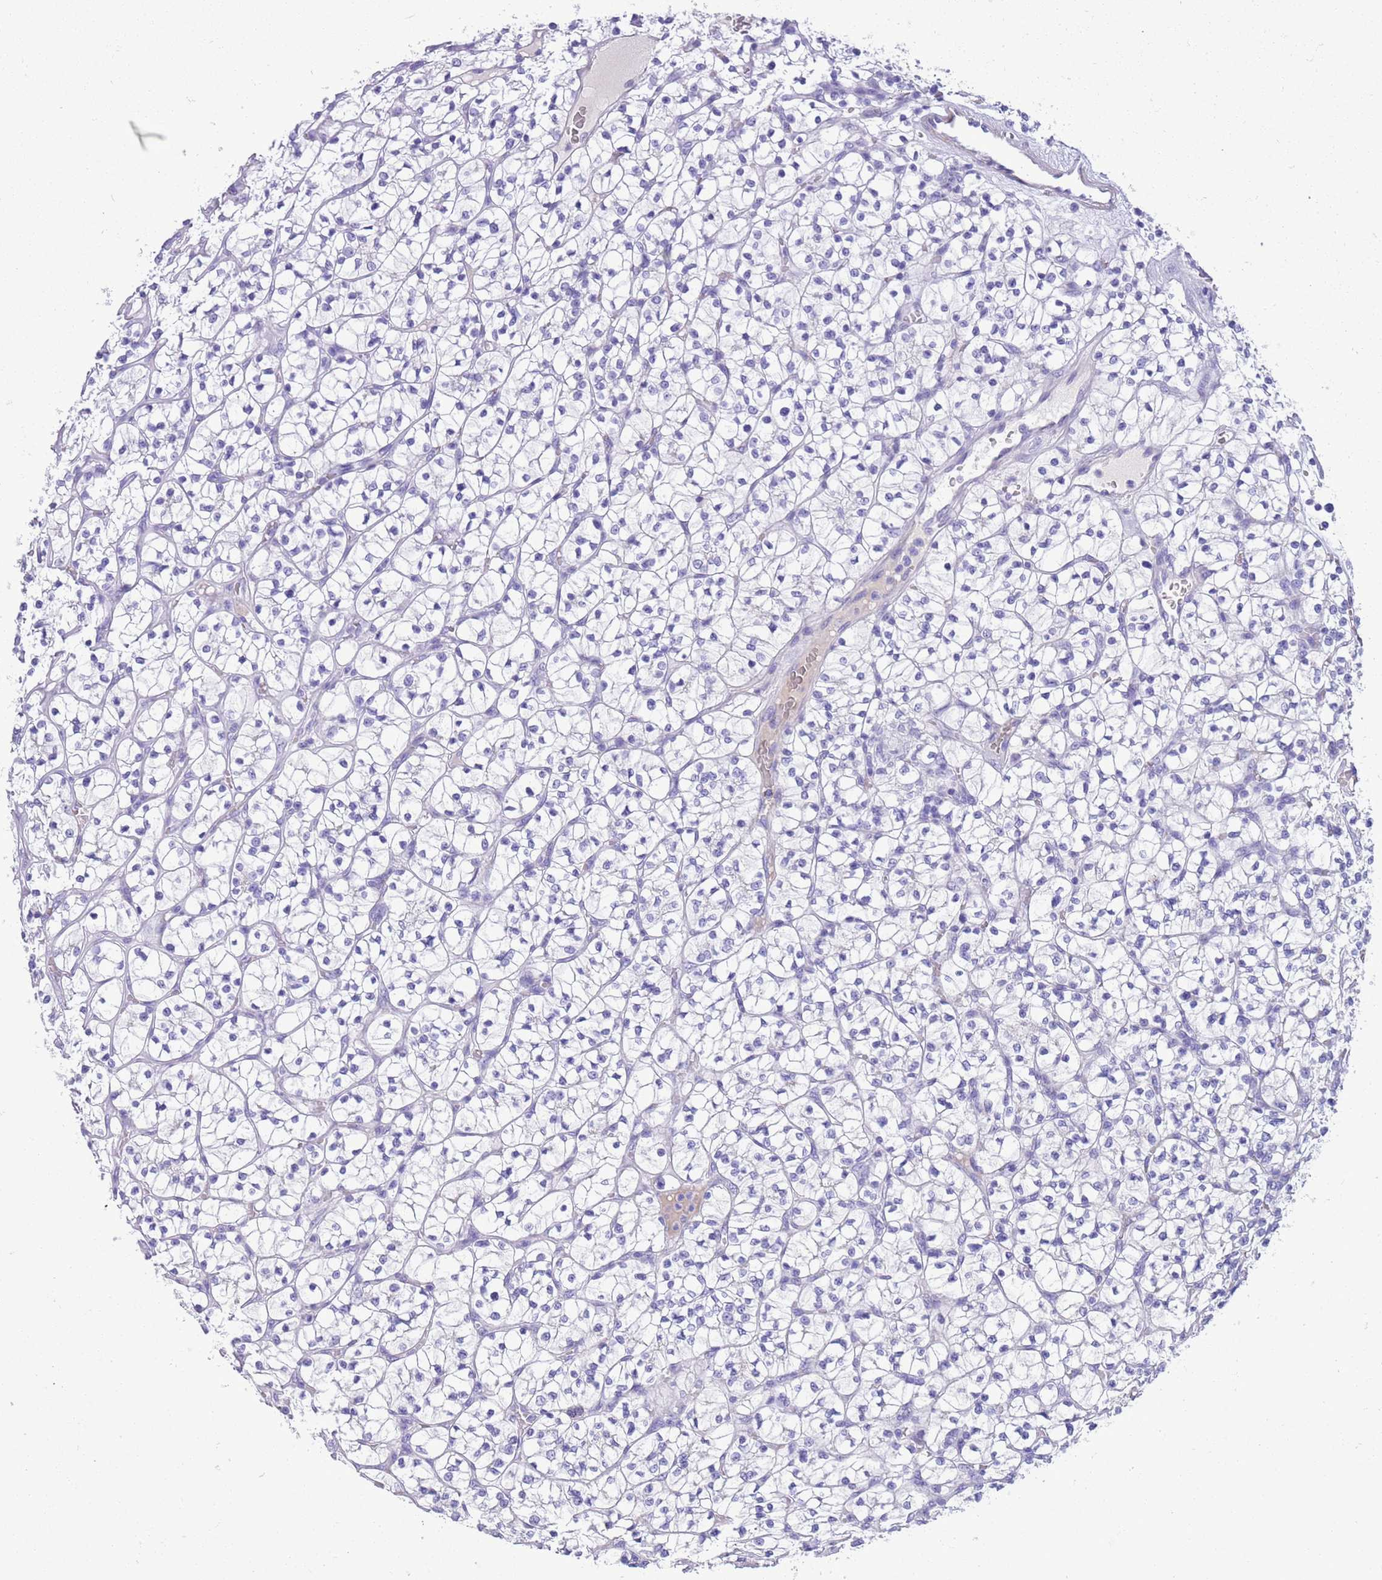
{"staining": {"intensity": "negative", "quantity": "none", "location": "none"}, "tissue": "renal cancer", "cell_type": "Tumor cells", "image_type": "cancer", "snomed": [{"axis": "morphology", "description": "Adenocarcinoma, NOS"}, {"axis": "topography", "description": "Kidney"}], "caption": "Immunohistochemistry (IHC) image of neoplastic tissue: renal cancer (adenocarcinoma) stained with DAB (3,3'-diaminobenzidine) exhibits no significant protein positivity in tumor cells.", "gene": "TBC1D10B", "patient": {"sex": "female", "age": 64}}